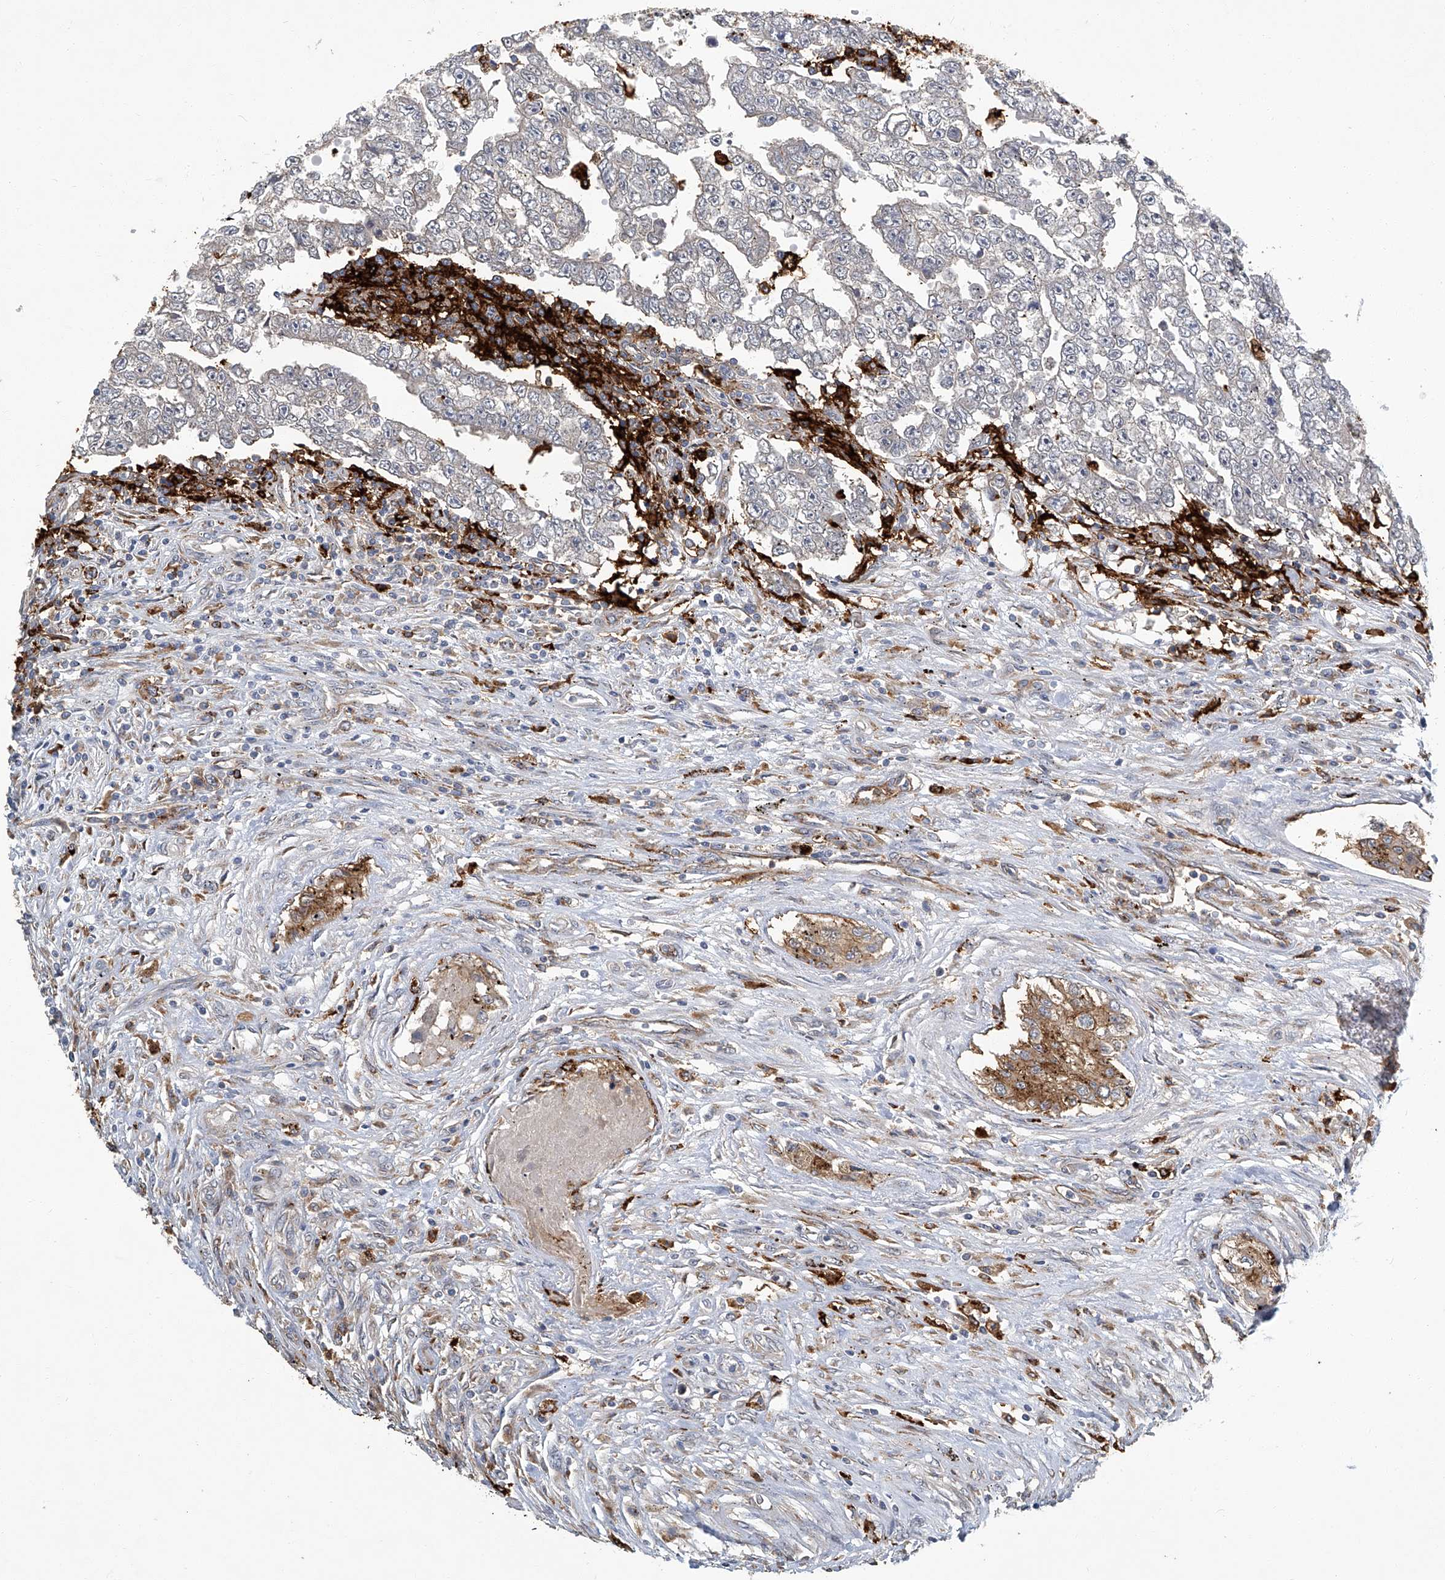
{"staining": {"intensity": "negative", "quantity": "none", "location": "none"}, "tissue": "testis cancer", "cell_type": "Tumor cells", "image_type": "cancer", "snomed": [{"axis": "morphology", "description": "Carcinoma, Embryonal, NOS"}, {"axis": "topography", "description": "Testis"}], "caption": "A high-resolution micrograph shows IHC staining of testis cancer (embryonal carcinoma), which reveals no significant staining in tumor cells.", "gene": "FAM167A", "patient": {"sex": "male", "age": 25}}